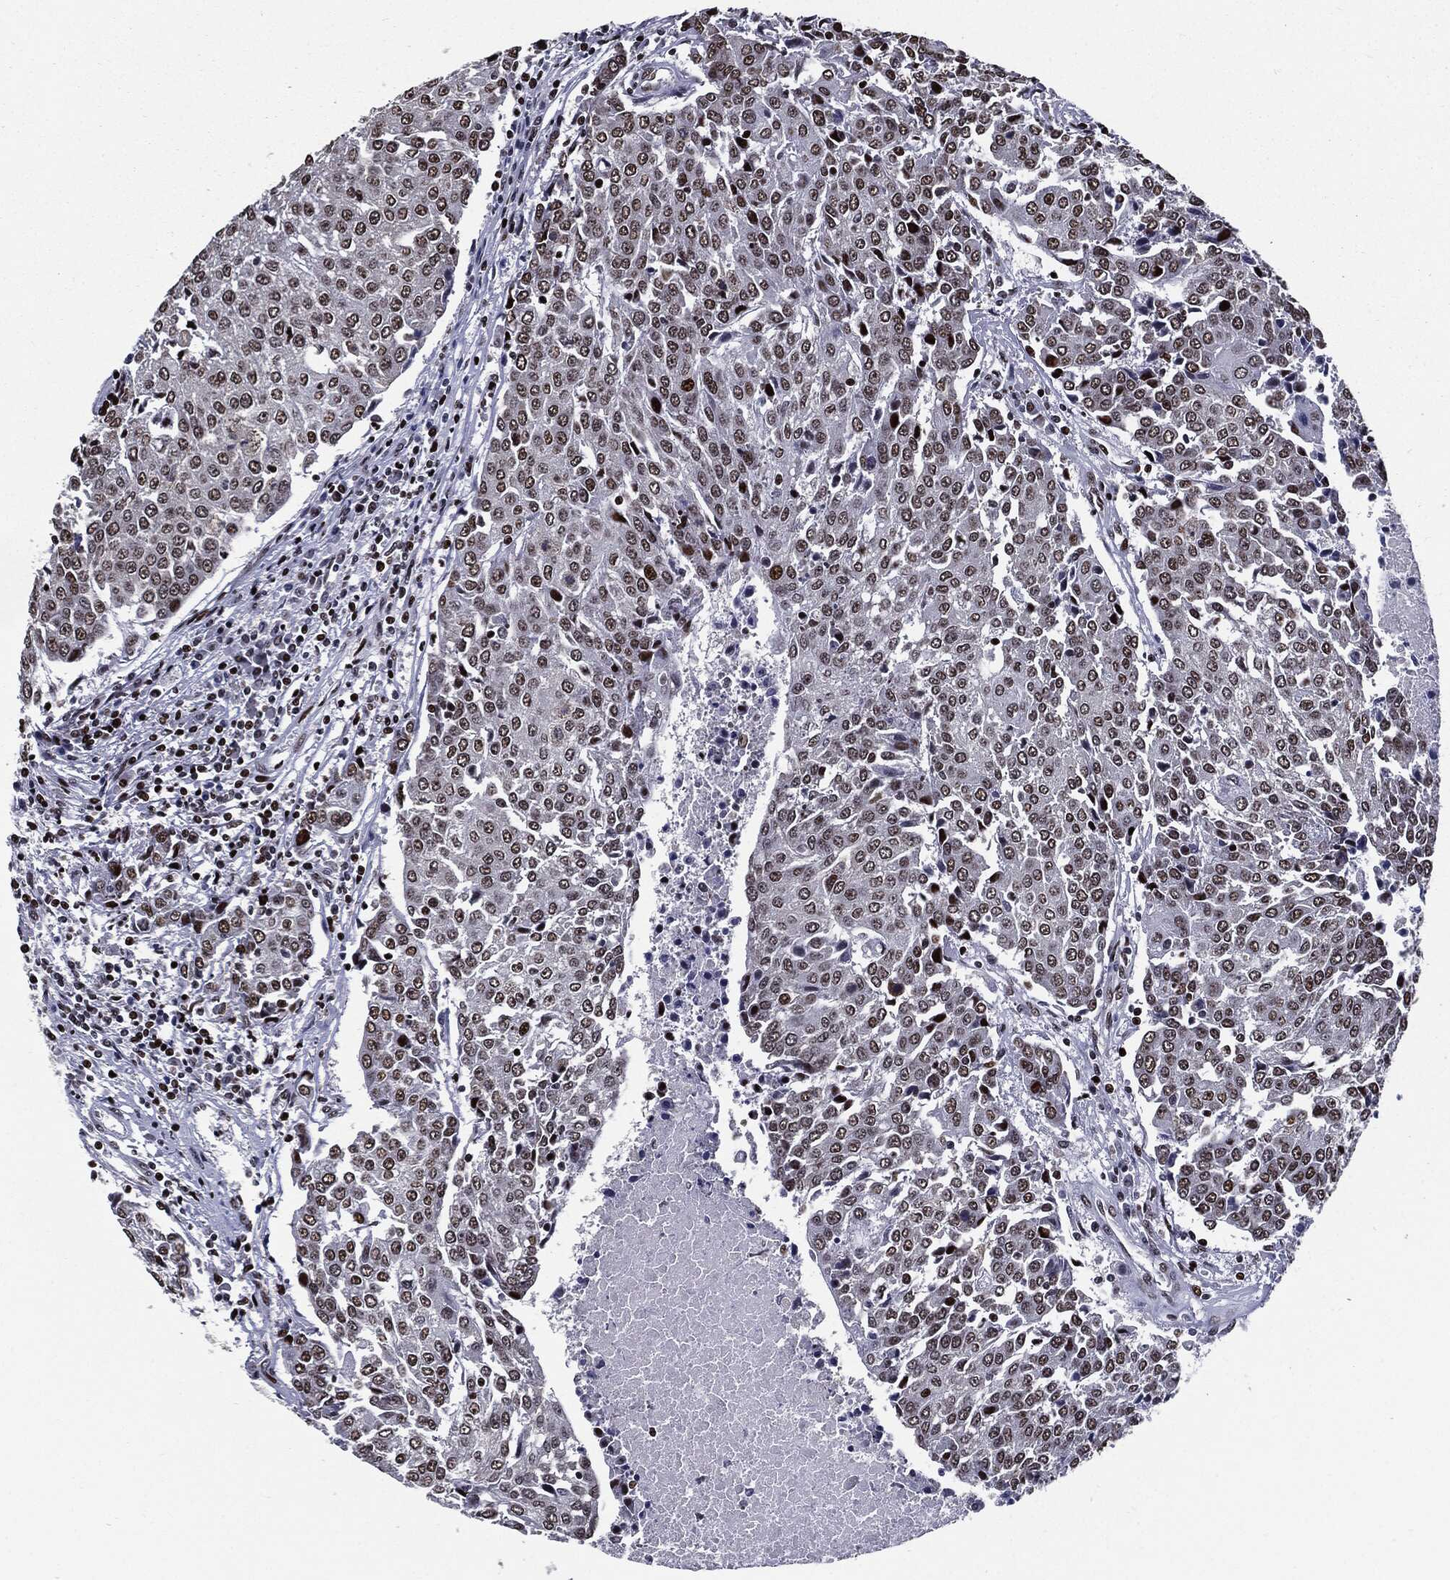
{"staining": {"intensity": "moderate", "quantity": ">75%", "location": "nuclear"}, "tissue": "urothelial cancer", "cell_type": "Tumor cells", "image_type": "cancer", "snomed": [{"axis": "morphology", "description": "Urothelial carcinoma, High grade"}, {"axis": "topography", "description": "Urinary bladder"}], "caption": "A brown stain shows moderate nuclear staining of a protein in urothelial carcinoma (high-grade) tumor cells.", "gene": "ZFP91", "patient": {"sex": "female", "age": 85}}